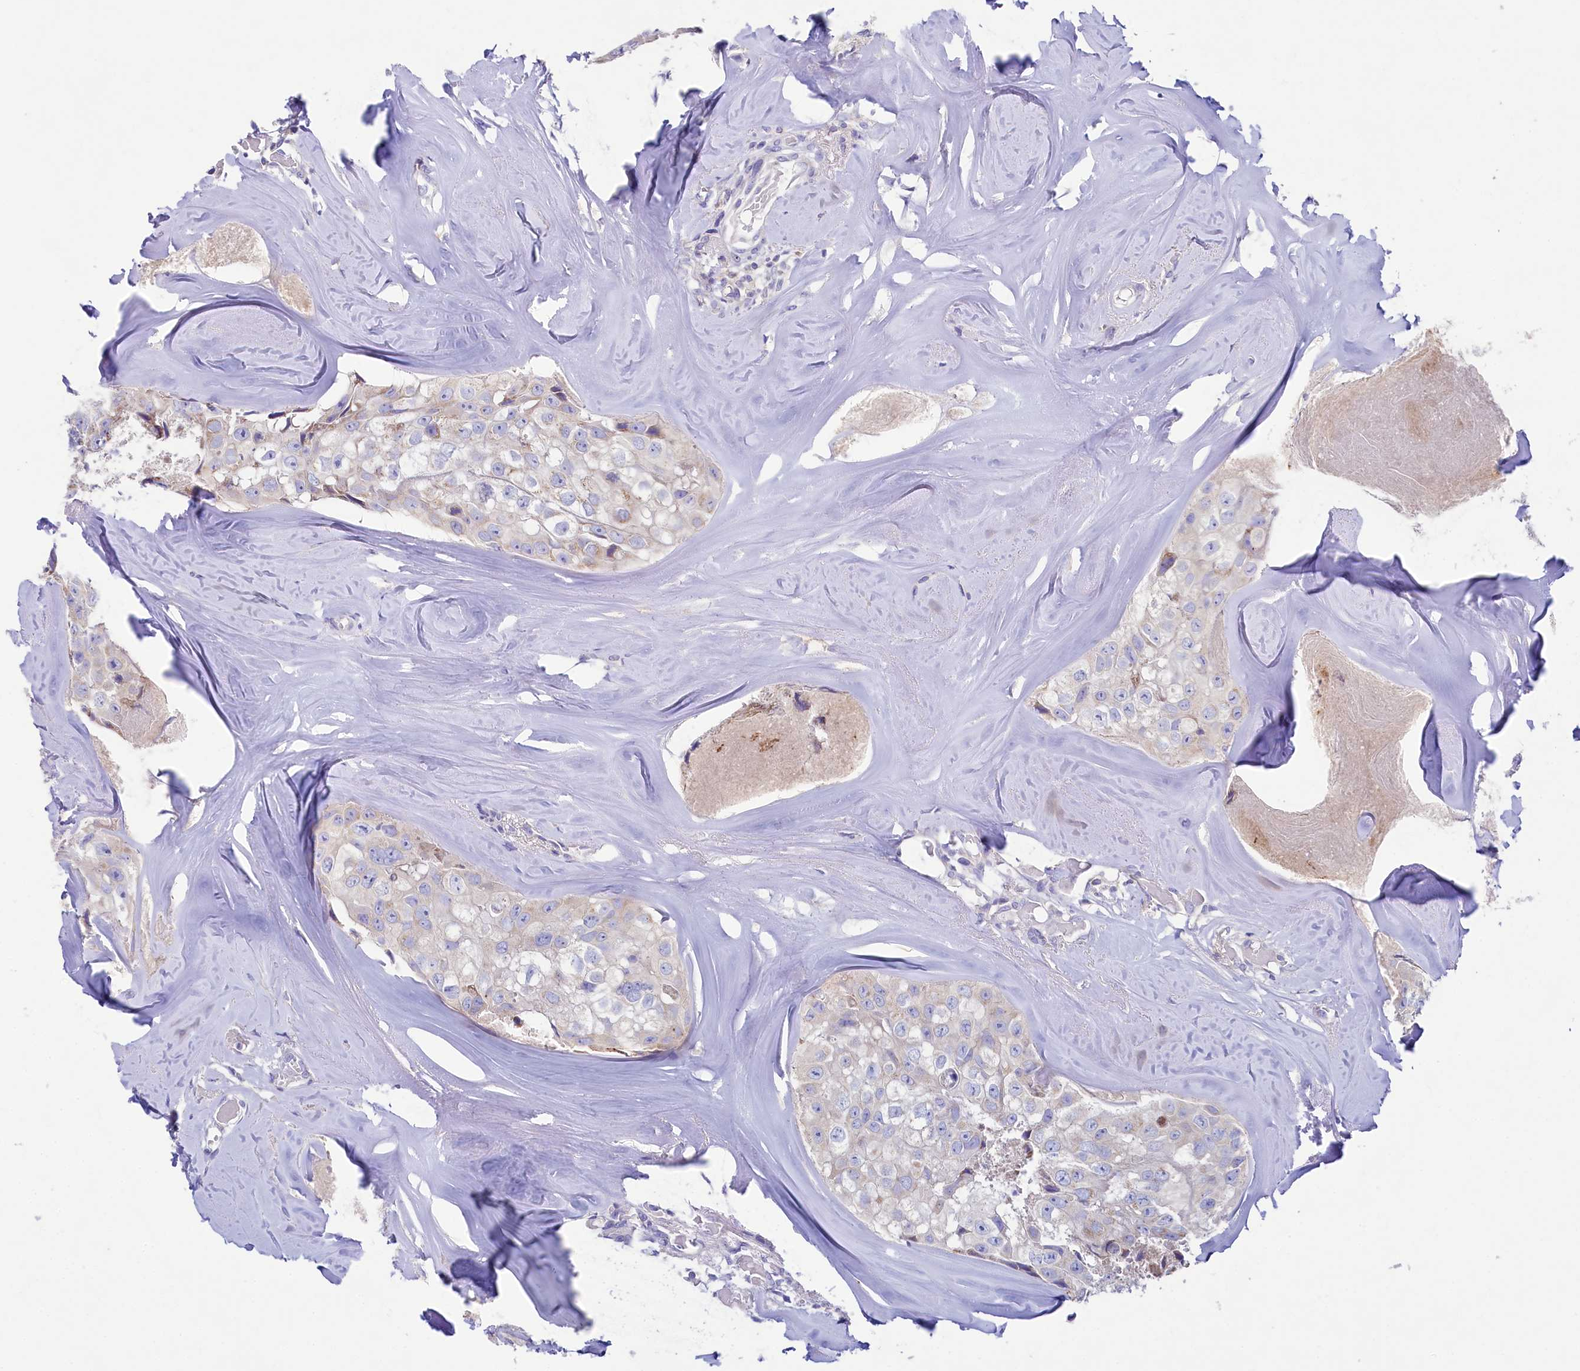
{"staining": {"intensity": "weak", "quantity": "<25%", "location": "cytoplasmic/membranous"}, "tissue": "head and neck cancer", "cell_type": "Tumor cells", "image_type": "cancer", "snomed": [{"axis": "morphology", "description": "Adenocarcinoma, NOS"}, {"axis": "morphology", "description": "Adenocarcinoma, metastatic, NOS"}, {"axis": "topography", "description": "Head-Neck"}], "caption": "IHC micrograph of neoplastic tissue: human head and neck cancer stained with DAB (3,3'-diaminobenzidine) demonstrates no significant protein positivity in tumor cells.", "gene": "VPS26B", "patient": {"sex": "male", "age": 75}}